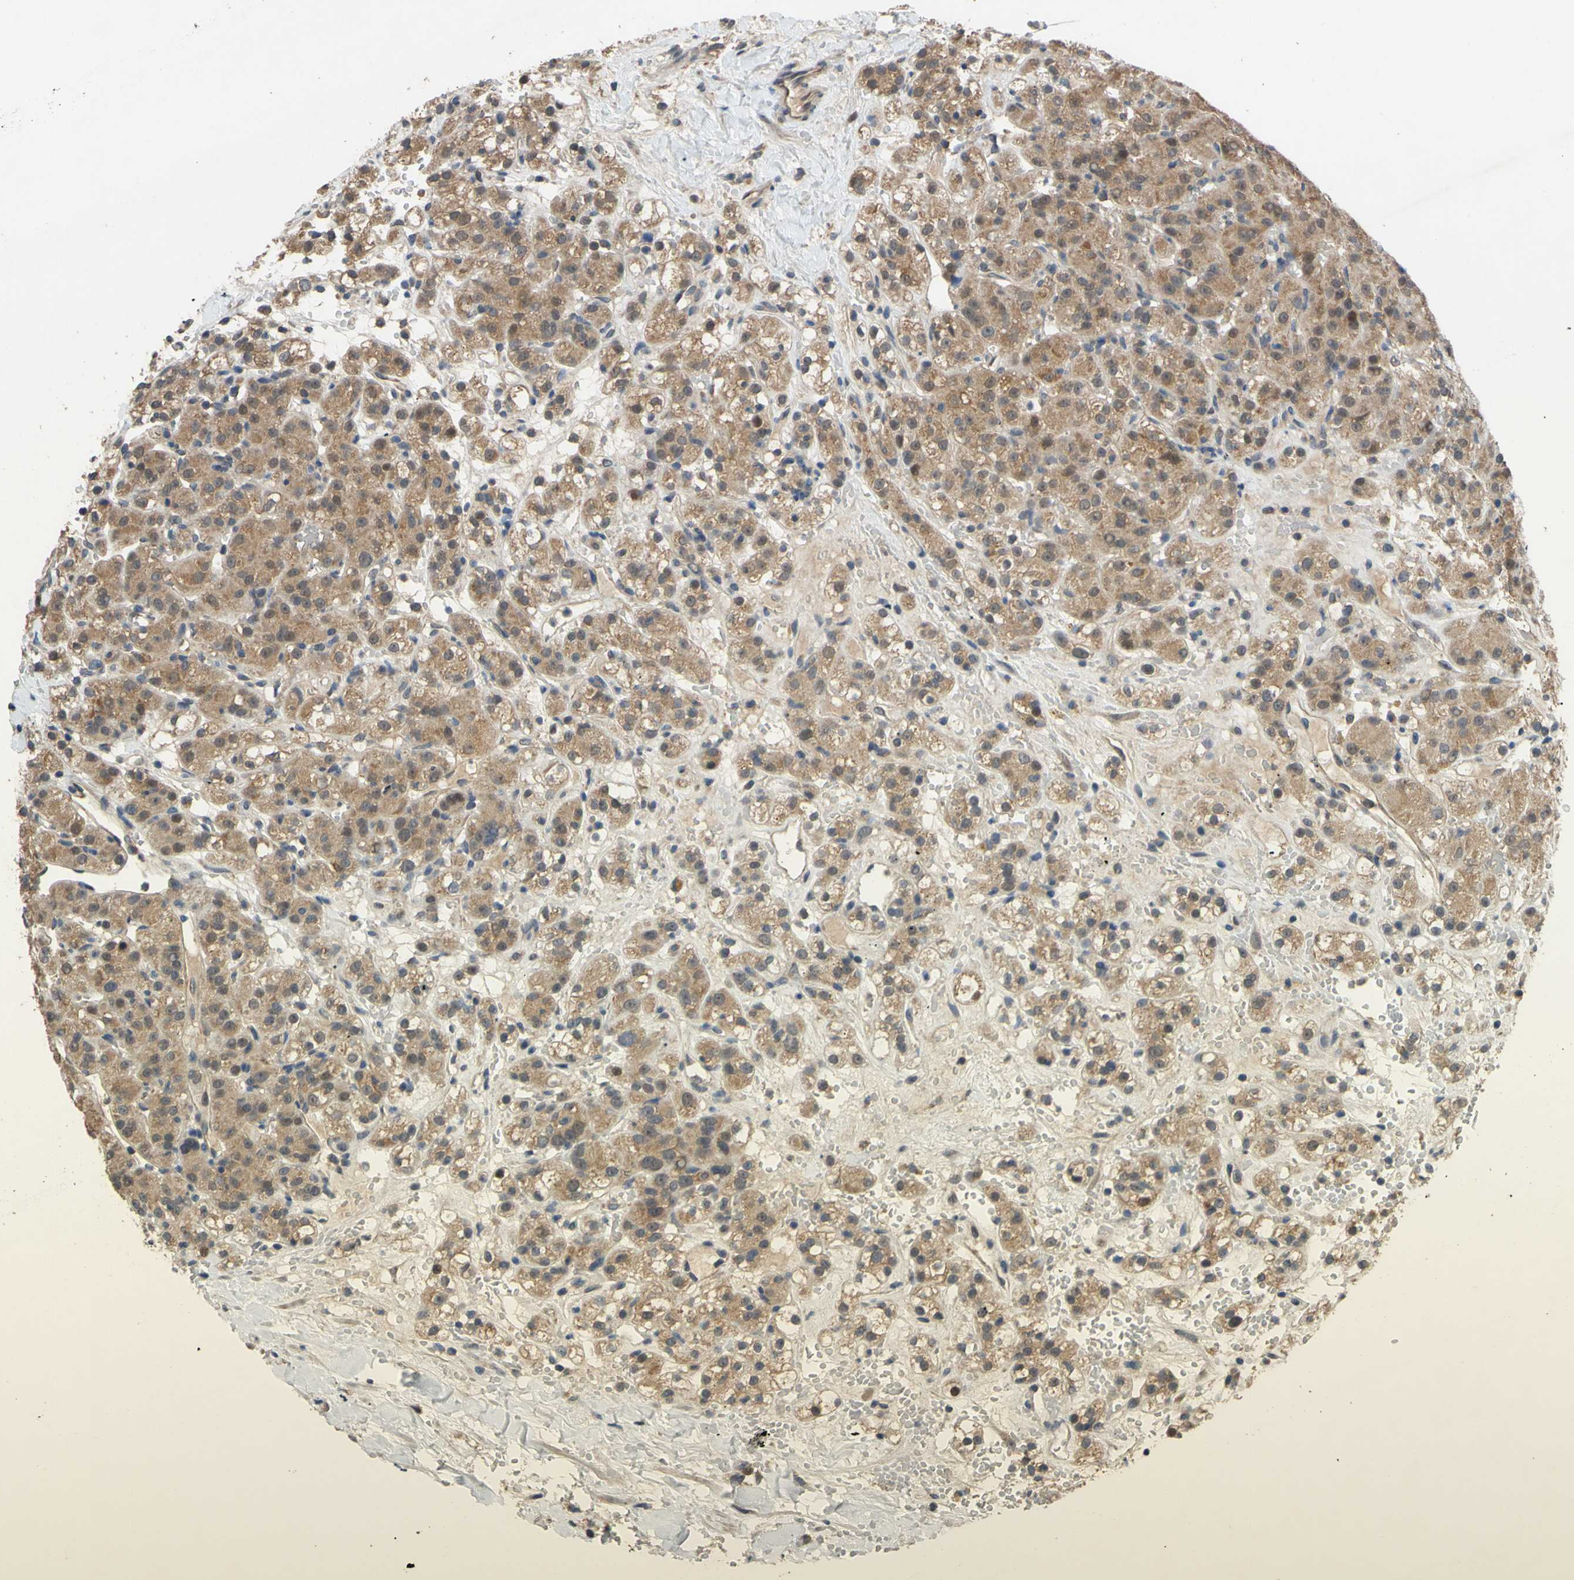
{"staining": {"intensity": "weak", "quantity": ">75%", "location": "cytoplasmic/membranous,nuclear"}, "tissue": "renal cancer", "cell_type": "Tumor cells", "image_type": "cancer", "snomed": [{"axis": "morphology", "description": "Adenocarcinoma, NOS"}, {"axis": "topography", "description": "Kidney"}], "caption": "Human renal cancer (adenocarcinoma) stained with a brown dye shows weak cytoplasmic/membranous and nuclear positive expression in approximately >75% of tumor cells.", "gene": "CD164", "patient": {"sex": "male", "age": 61}}